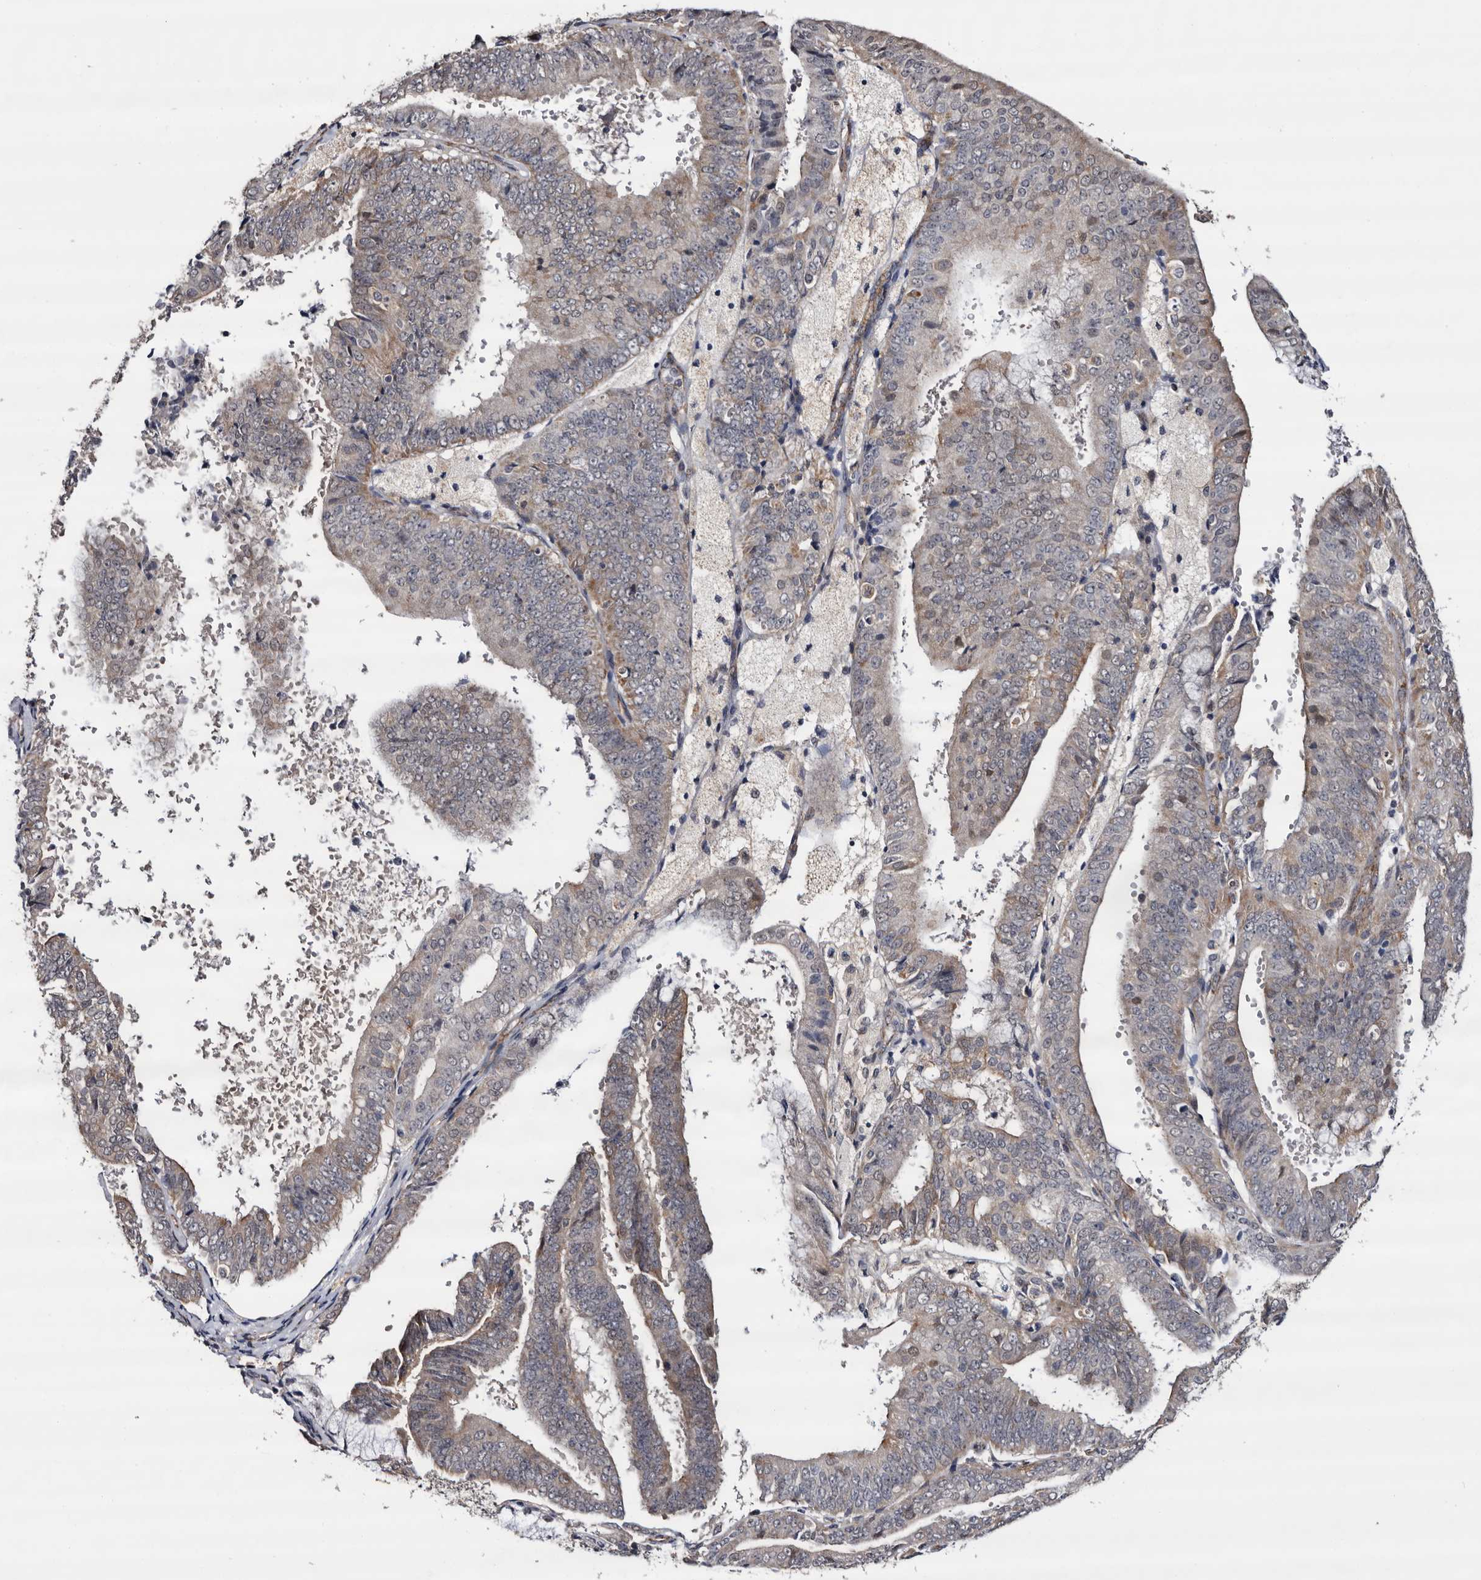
{"staining": {"intensity": "weak", "quantity": "<25%", "location": "cytoplasmic/membranous"}, "tissue": "endometrial cancer", "cell_type": "Tumor cells", "image_type": "cancer", "snomed": [{"axis": "morphology", "description": "Adenocarcinoma, NOS"}, {"axis": "topography", "description": "Endometrium"}], "caption": "The image exhibits no significant expression in tumor cells of endometrial cancer.", "gene": "ARMCX2", "patient": {"sex": "female", "age": 63}}